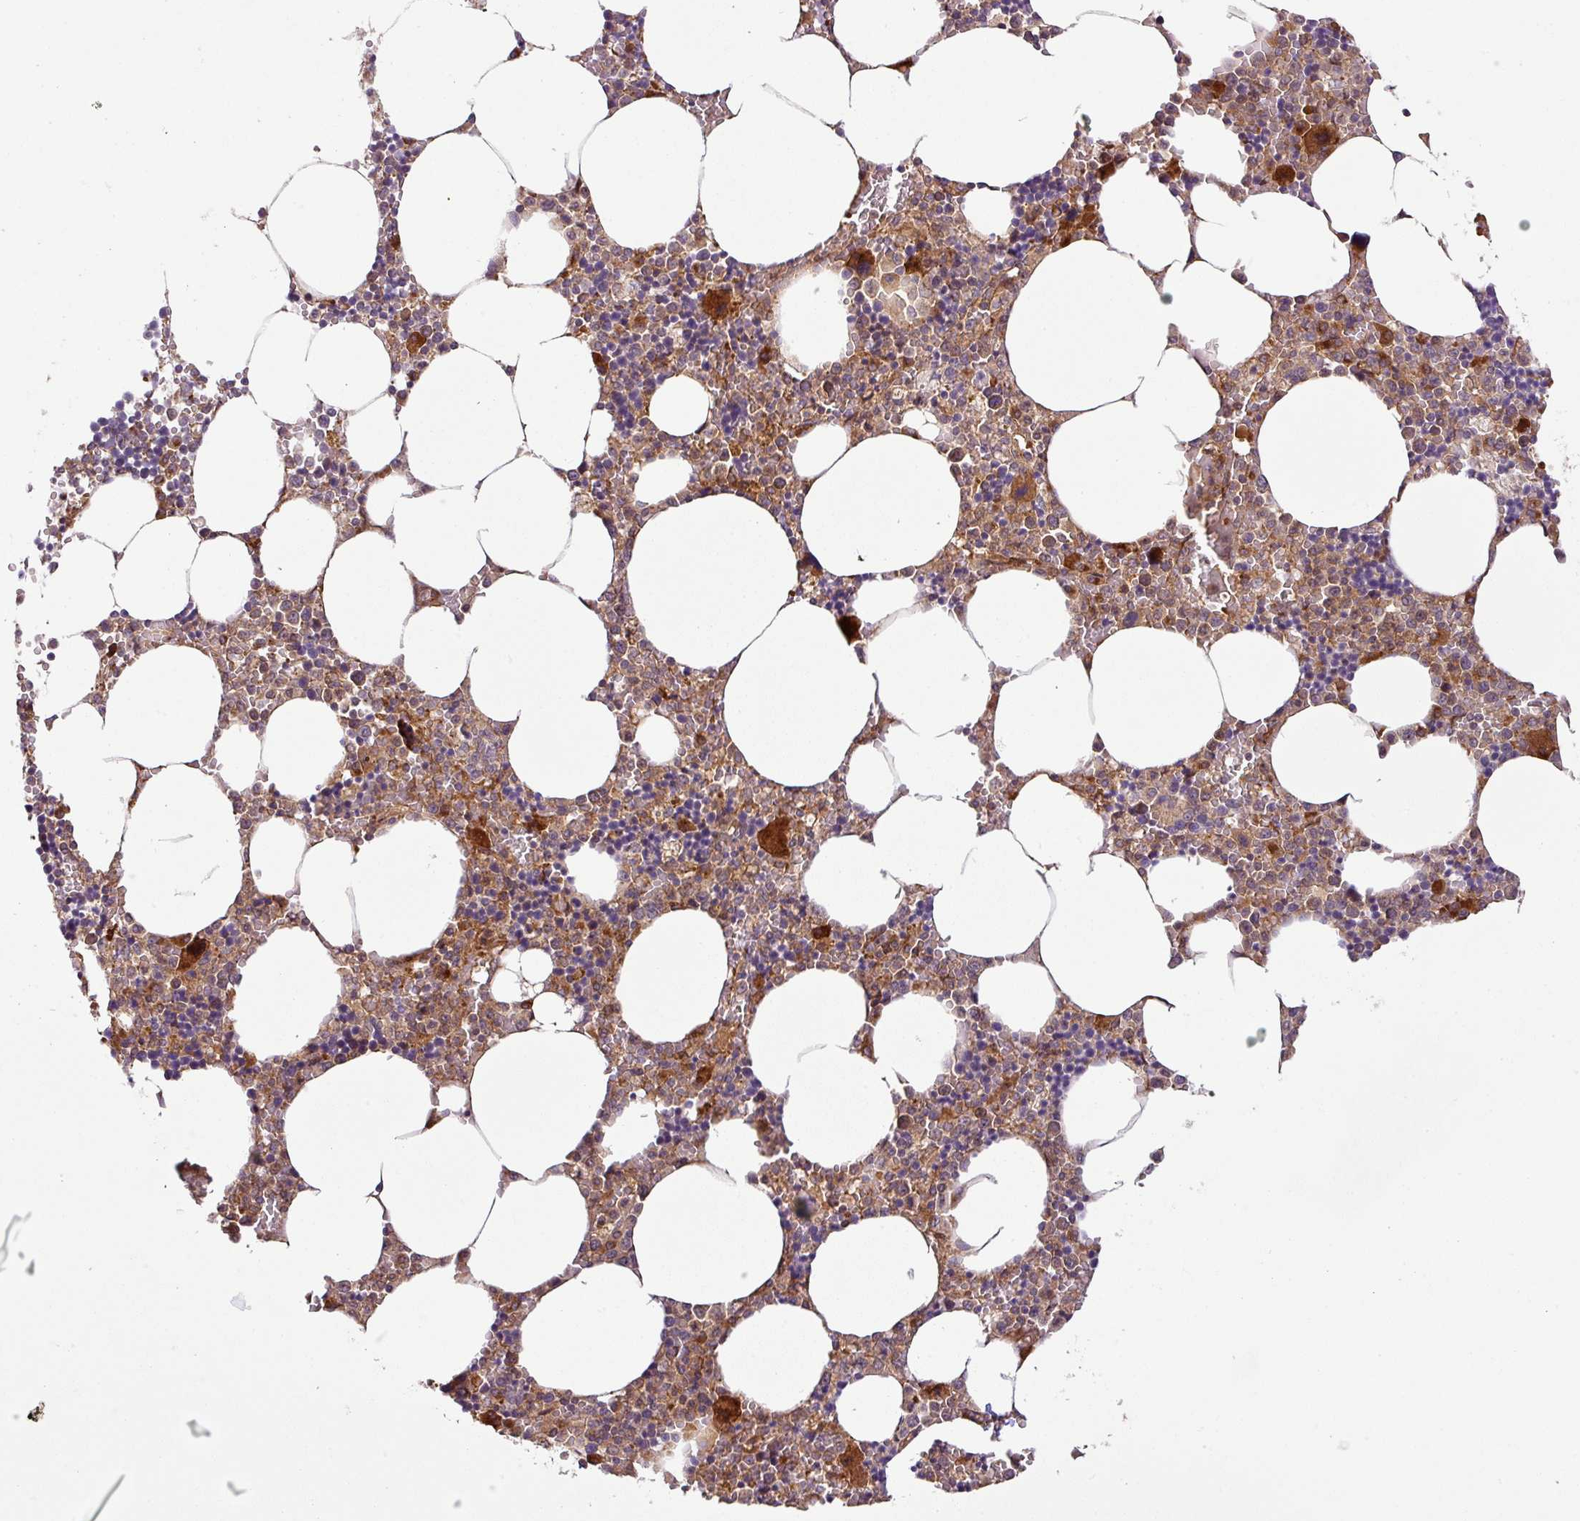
{"staining": {"intensity": "strong", "quantity": "<25%", "location": "cytoplasmic/membranous"}, "tissue": "bone marrow", "cell_type": "Hematopoietic cells", "image_type": "normal", "snomed": [{"axis": "morphology", "description": "Normal tissue, NOS"}, {"axis": "topography", "description": "Bone marrow"}], "caption": "Protein staining demonstrates strong cytoplasmic/membranous staining in approximately <25% of hematopoietic cells in normal bone marrow.", "gene": "ART1", "patient": {"sex": "male", "age": 70}}